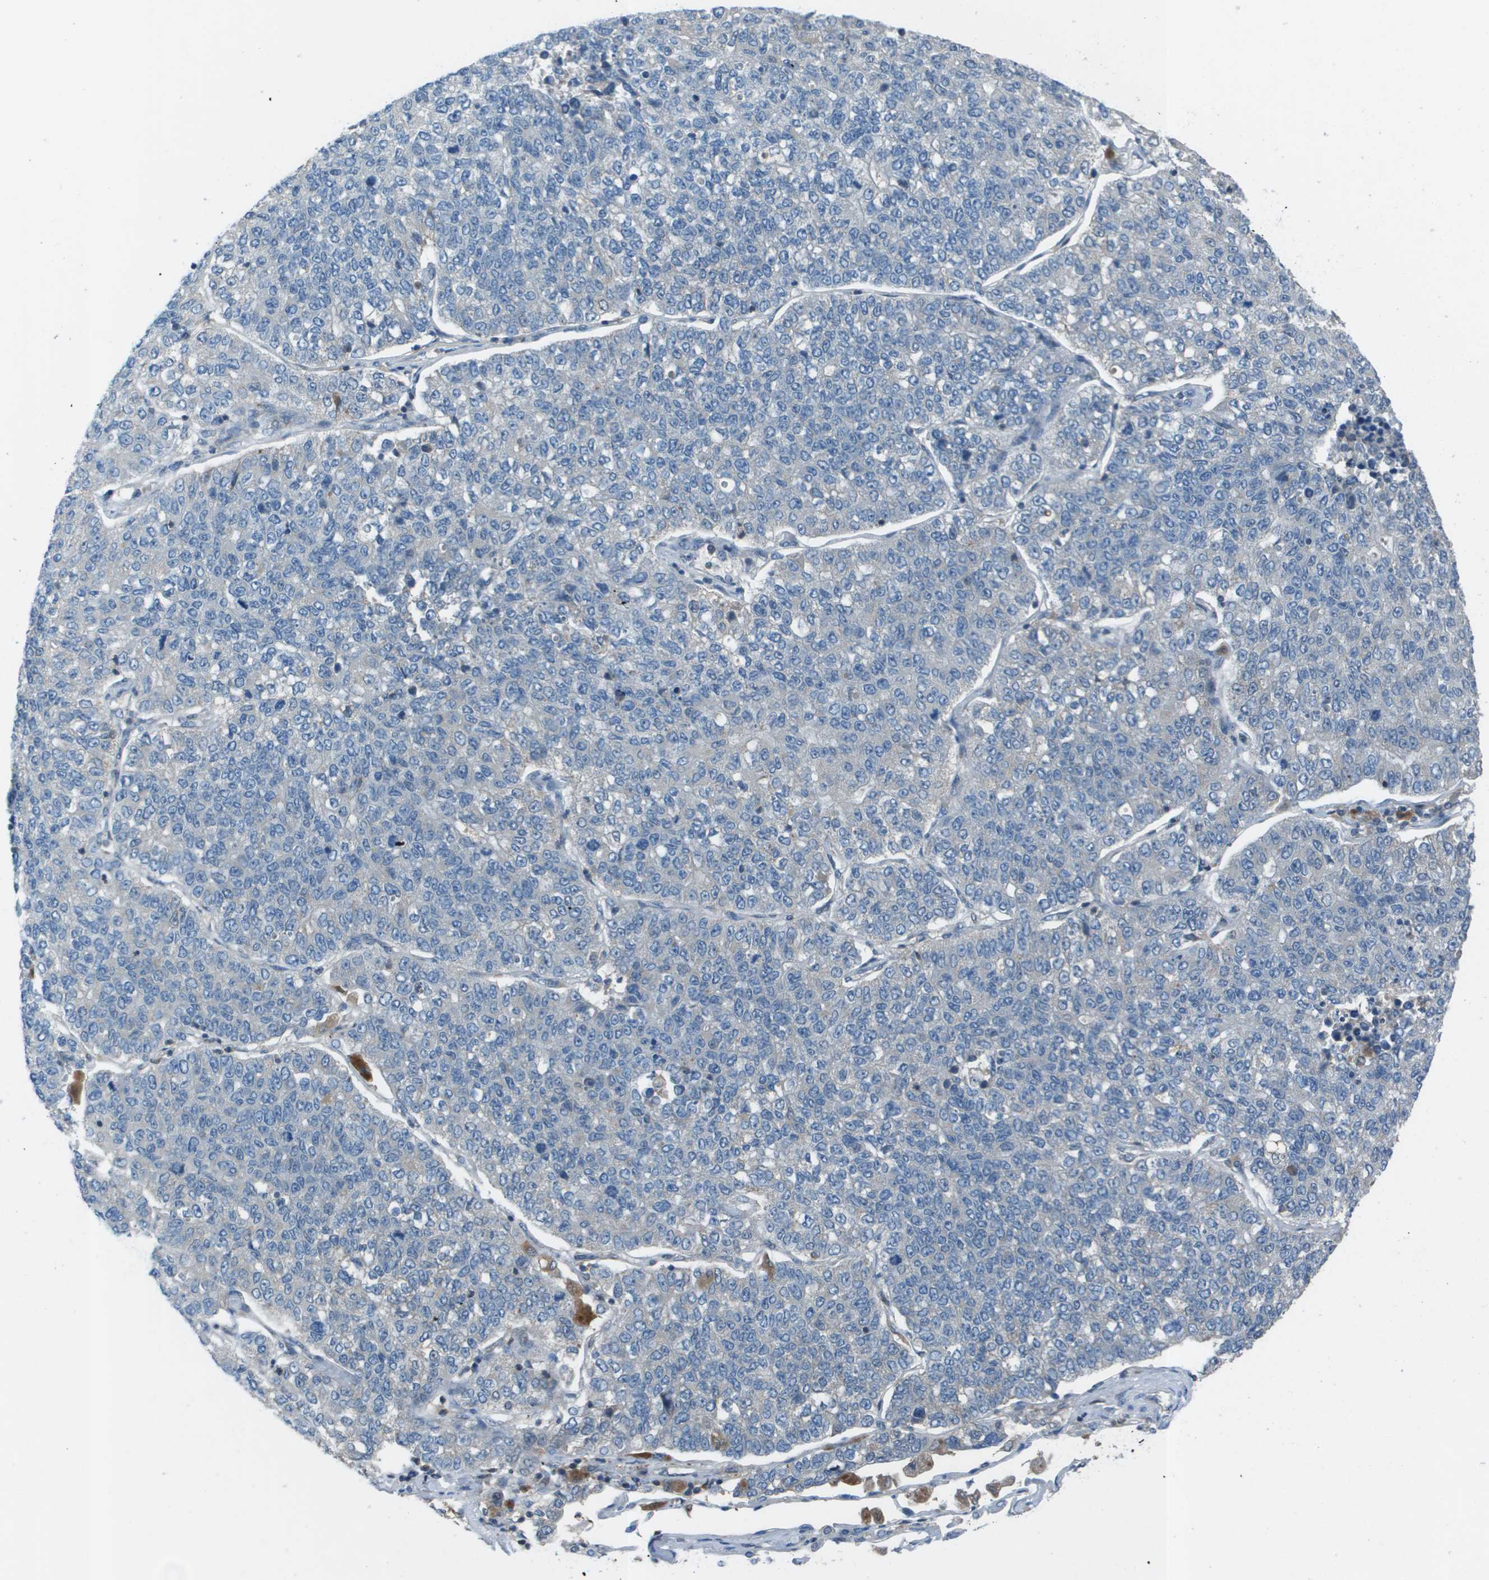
{"staining": {"intensity": "negative", "quantity": "none", "location": "none"}, "tissue": "lung cancer", "cell_type": "Tumor cells", "image_type": "cancer", "snomed": [{"axis": "morphology", "description": "Adenocarcinoma, NOS"}, {"axis": "topography", "description": "Lung"}], "caption": "IHC histopathology image of neoplastic tissue: lung cancer (adenocarcinoma) stained with DAB shows no significant protein positivity in tumor cells.", "gene": "CAMK4", "patient": {"sex": "male", "age": 49}}